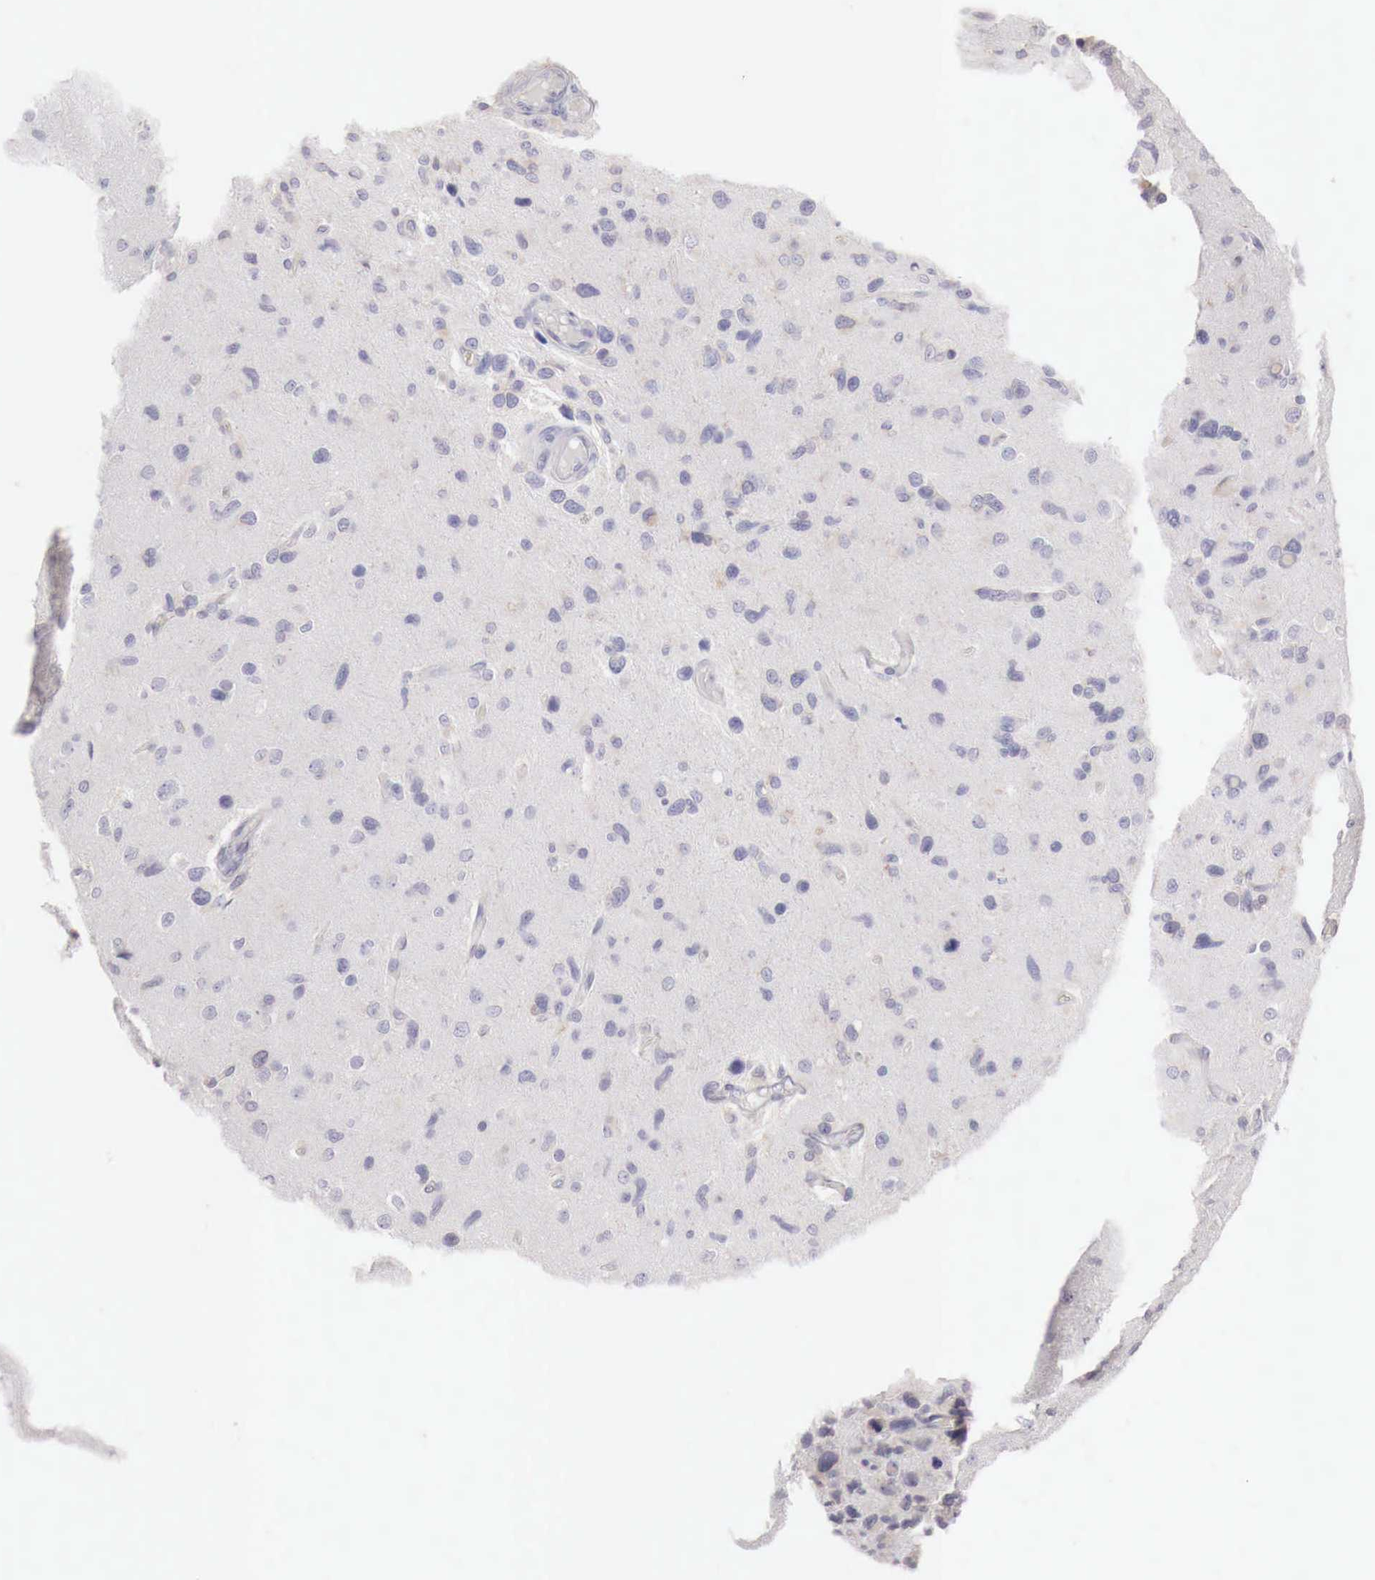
{"staining": {"intensity": "weak", "quantity": "<25%", "location": "cytoplasmic/membranous"}, "tissue": "glioma", "cell_type": "Tumor cells", "image_type": "cancer", "snomed": [{"axis": "morphology", "description": "Glioma, malignant, High grade"}, {"axis": "topography", "description": "Brain"}], "caption": "Tumor cells show no significant positivity in high-grade glioma (malignant).", "gene": "NSDHL", "patient": {"sex": "male", "age": 77}}